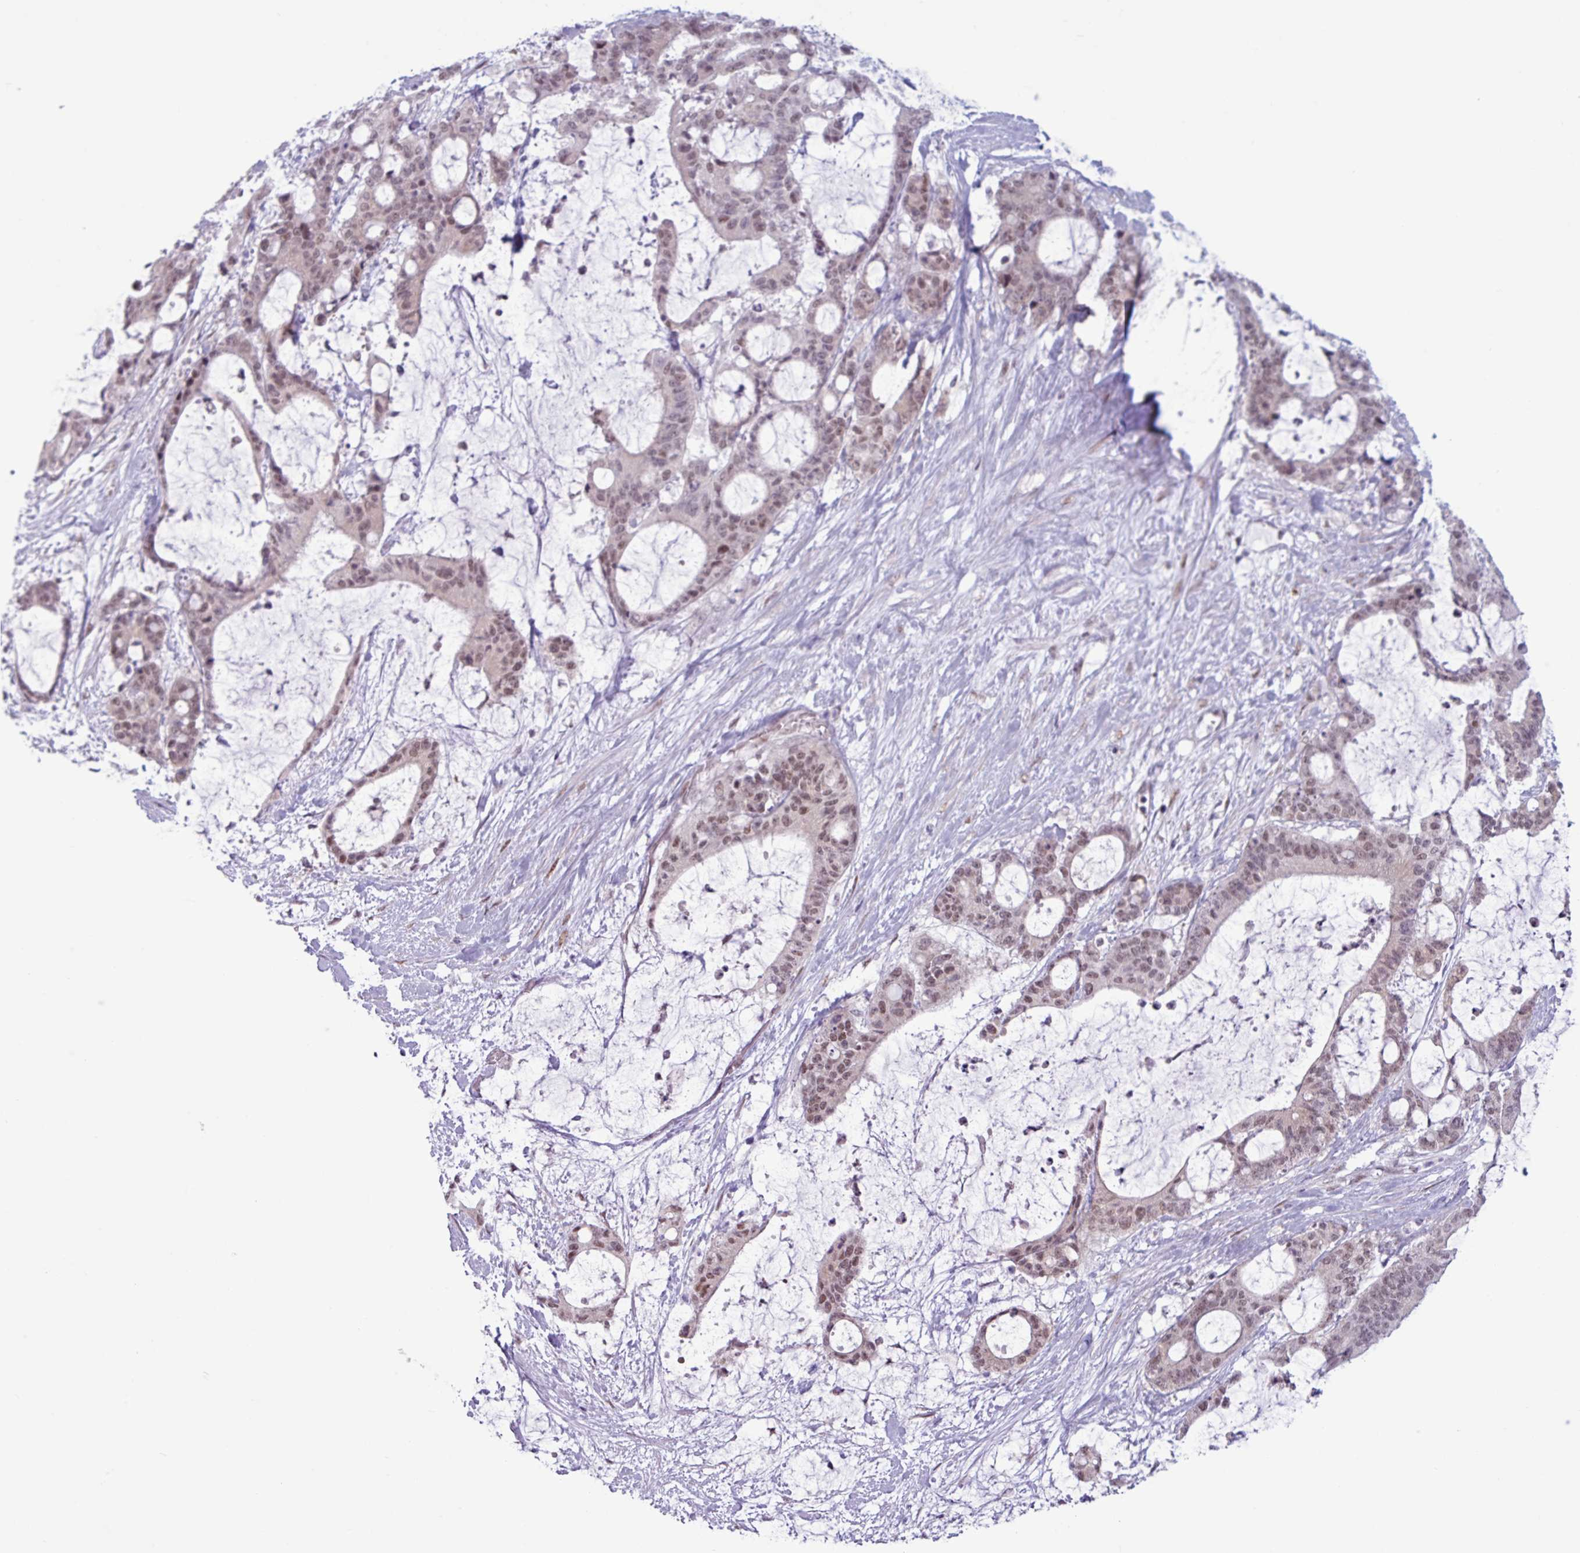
{"staining": {"intensity": "moderate", "quantity": ">75%", "location": "nuclear"}, "tissue": "liver cancer", "cell_type": "Tumor cells", "image_type": "cancer", "snomed": [{"axis": "morphology", "description": "Normal tissue, NOS"}, {"axis": "morphology", "description": "Cholangiocarcinoma"}, {"axis": "topography", "description": "Liver"}, {"axis": "topography", "description": "Peripheral nerve tissue"}], "caption": "Immunohistochemistry of liver cancer displays medium levels of moderate nuclear expression in about >75% of tumor cells.", "gene": "NOTCH2", "patient": {"sex": "female", "age": 73}}